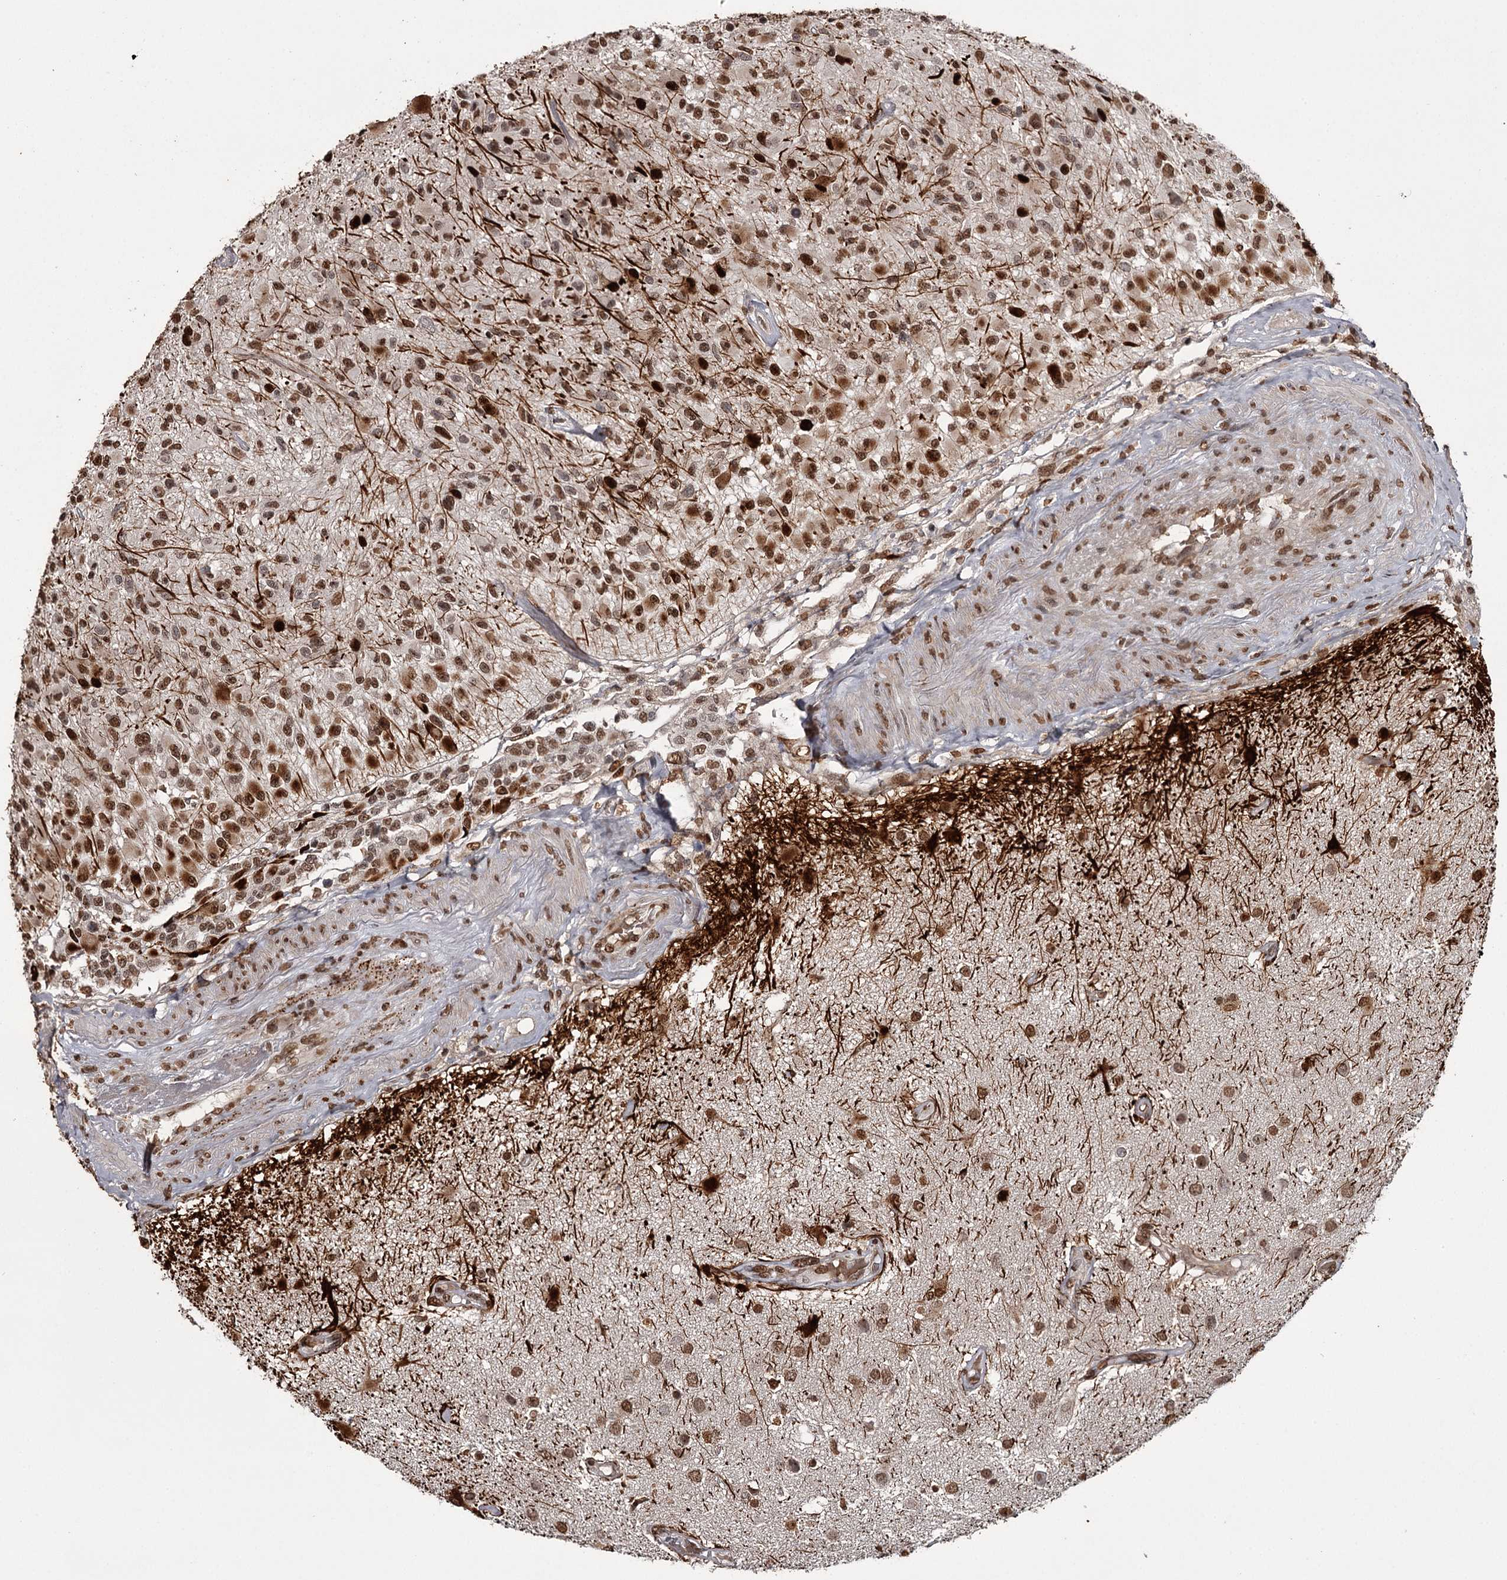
{"staining": {"intensity": "strong", "quantity": ">75%", "location": "cytoplasmic/membranous,nuclear"}, "tissue": "glioma", "cell_type": "Tumor cells", "image_type": "cancer", "snomed": [{"axis": "morphology", "description": "Glioma, malignant, High grade"}, {"axis": "morphology", "description": "Glioblastoma, NOS"}, {"axis": "topography", "description": "Brain"}], "caption": "A brown stain highlights strong cytoplasmic/membranous and nuclear positivity of a protein in human glioma tumor cells.", "gene": "THYN1", "patient": {"sex": "male", "age": 60}}